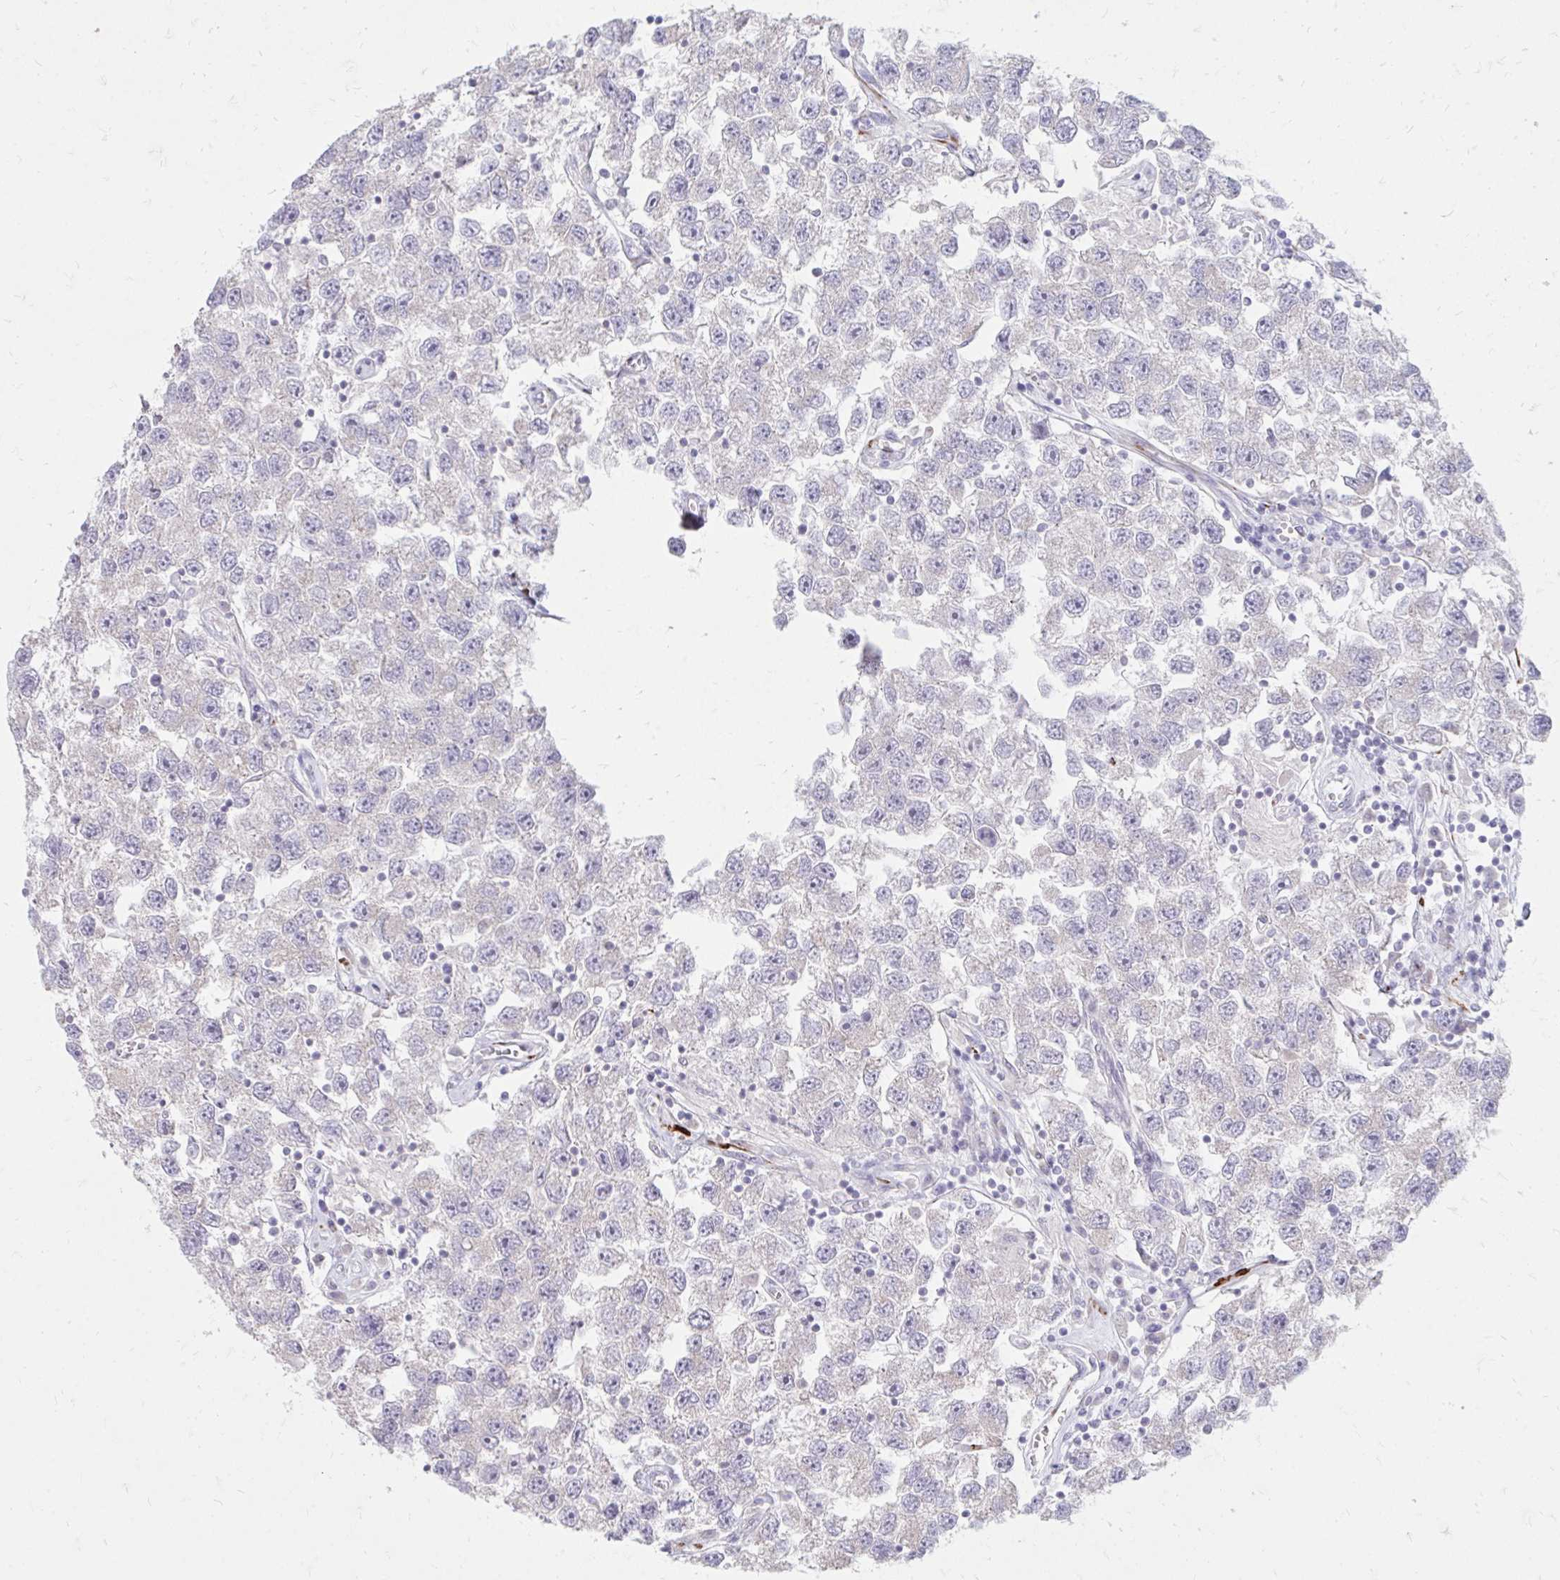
{"staining": {"intensity": "negative", "quantity": "none", "location": "none"}, "tissue": "testis cancer", "cell_type": "Tumor cells", "image_type": "cancer", "snomed": [{"axis": "morphology", "description": "Seminoma, NOS"}, {"axis": "topography", "description": "Testis"}], "caption": "IHC photomicrograph of testis cancer (seminoma) stained for a protein (brown), which displays no positivity in tumor cells.", "gene": "RAB6B", "patient": {"sex": "male", "age": 26}}